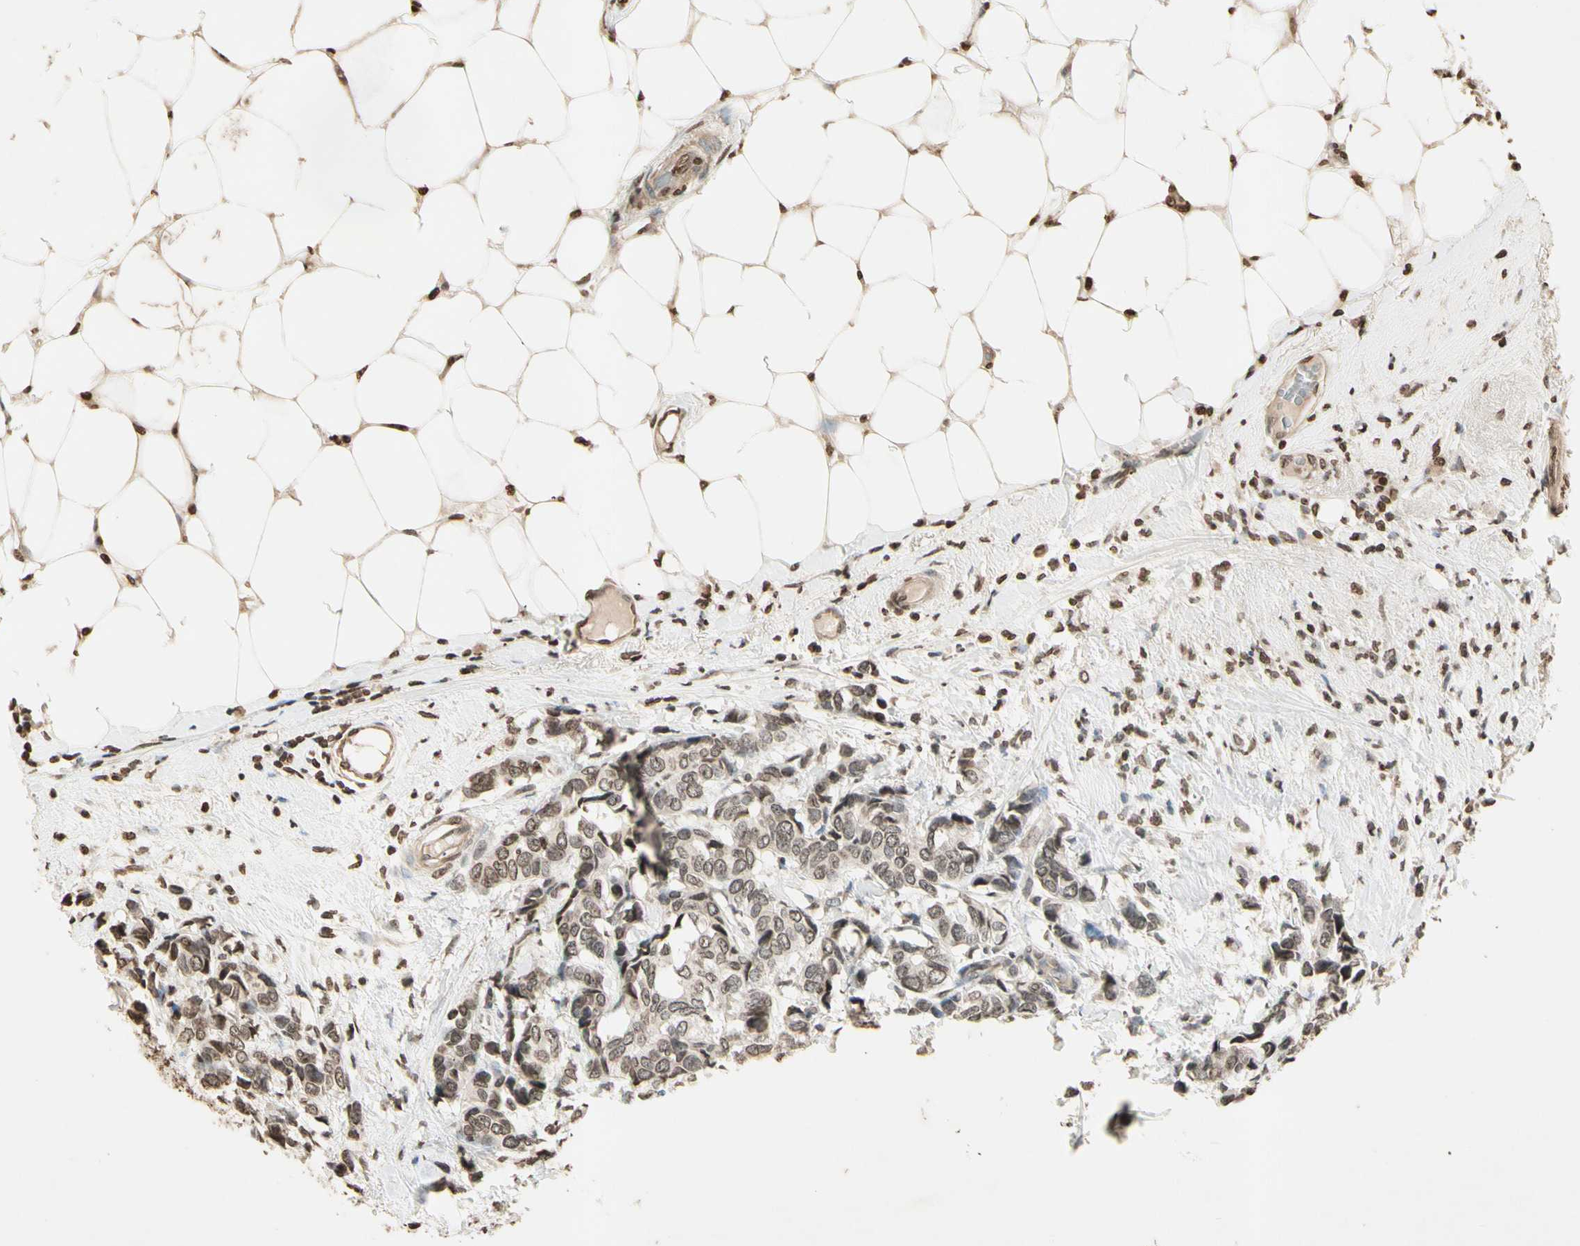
{"staining": {"intensity": "weak", "quantity": "25%-75%", "location": "nuclear"}, "tissue": "breast cancer", "cell_type": "Tumor cells", "image_type": "cancer", "snomed": [{"axis": "morphology", "description": "Duct carcinoma"}, {"axis": "topography", "description": "Breast"}], "caption": "Brown immunohistochemical staining in human infiltrating ductal carcinoma (breast) reveals weak nuclear positivity in about 25%-75% of tumor cells.", "gene": "TOP1", "patient": {"sex": "female", "age": 87}}